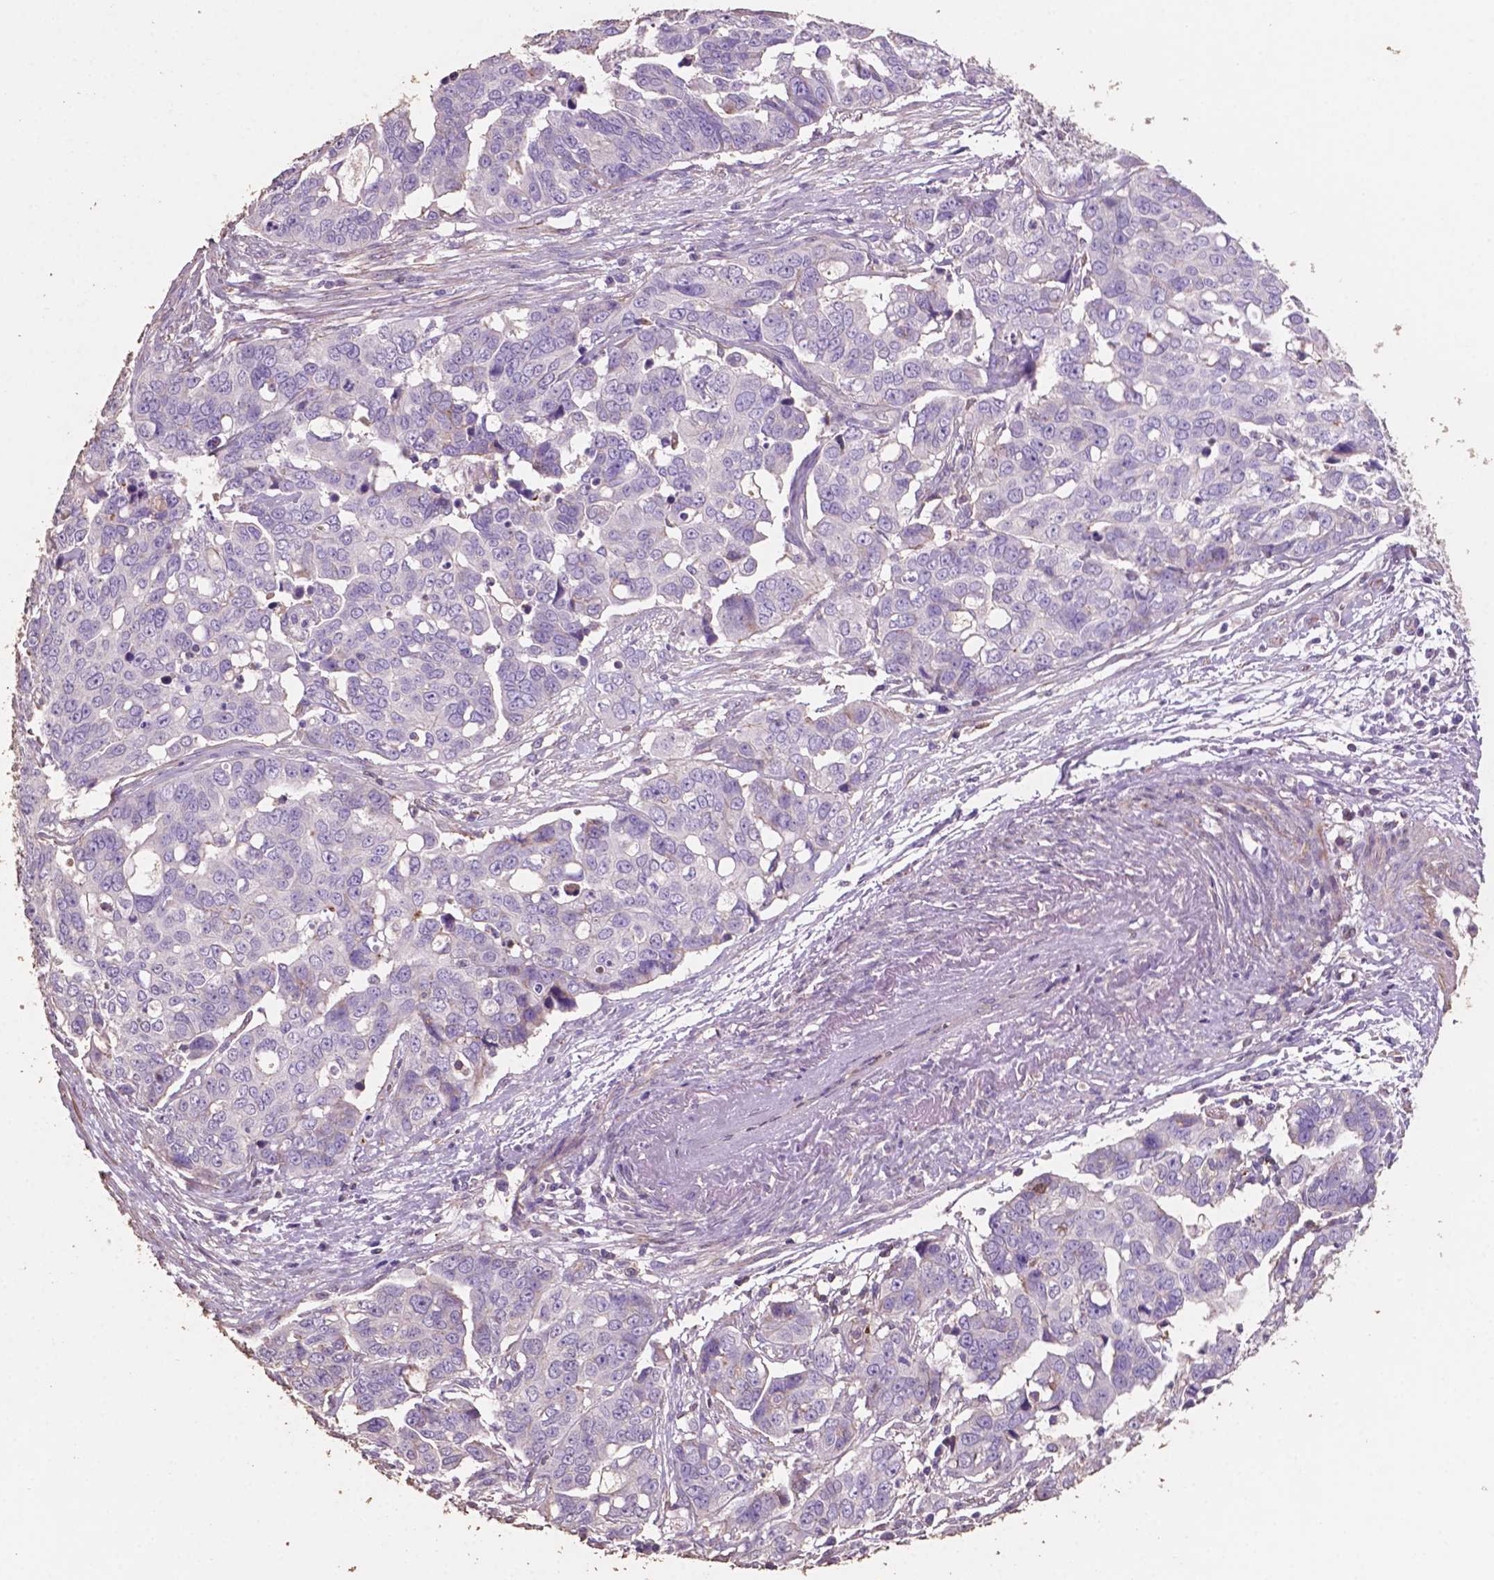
{"staining": {"intensity": "negative", "quantity": "none", "location": "none"}, "tissue": "ovarian cancer", "cell_type": "Tumor cells", "image_type": "cancer", "snomed": [{"axis": "morphology", "description": "Carcinoma, endometroid"}, {"axis": "topography", "description": "Ovary"}], "caption": "IHC of ovarian cancer (endometroid carcinoma) demonstrates no positivity in tumor cells.", "gene": "COMMD4", "patient": {"sex": "female", "age": 78}}